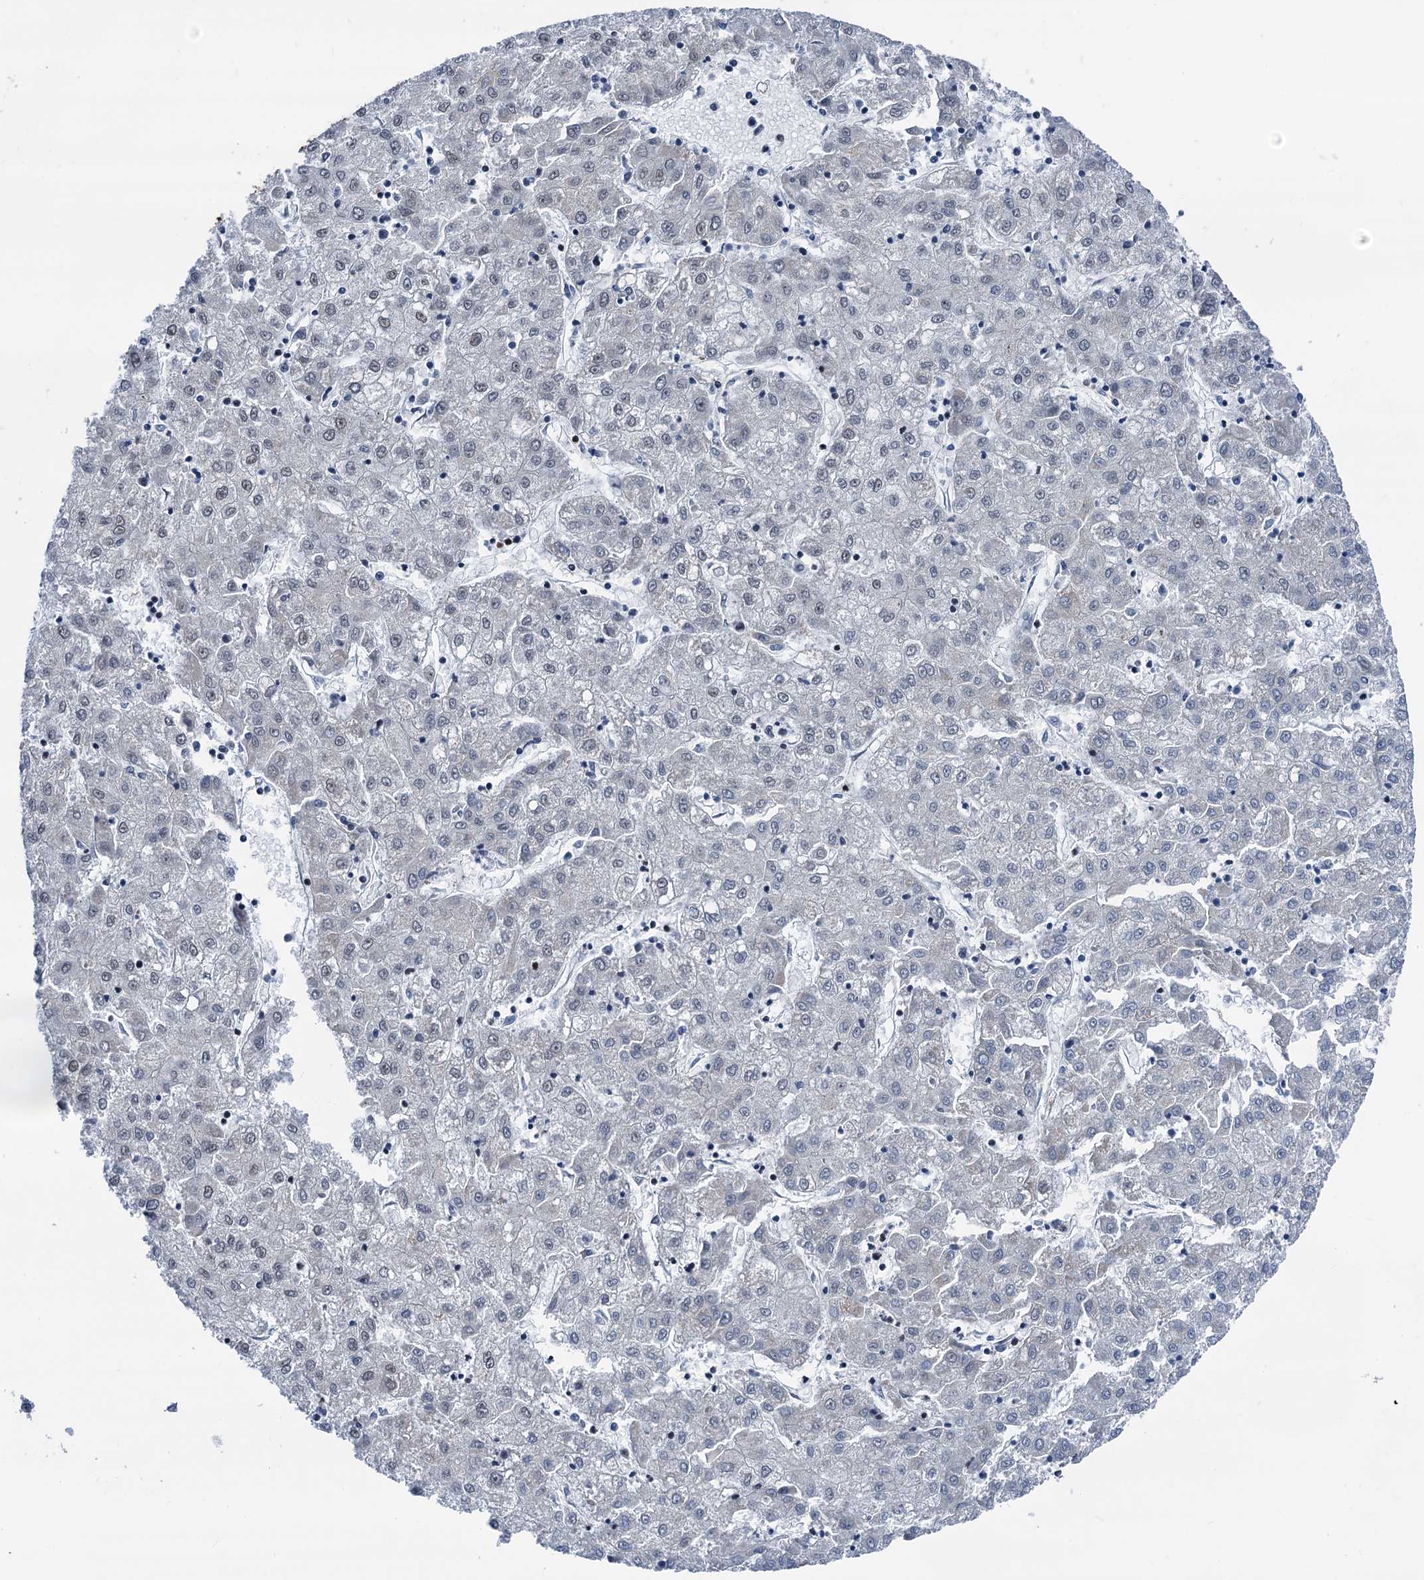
{"staining": {"intensity": "negative", "quantity": "none", "location": "none"}, "tissue": "liver cancer", "cell_type": "Tumor cells", "image_type": "cancer", "snomed": [{"axis": "morphology", "description": "Carcinoma, Hepatocellular, NOS"}, {"axis": "topography", "description": "Liver"}], "caption": "IHC photomicrograph of human liver hepatocellular carcinoma stained for a protein (brown), which shows no staining in tumor cells.", "gene": "DDX23", "patient": {"sex": "male", "age": 72}}